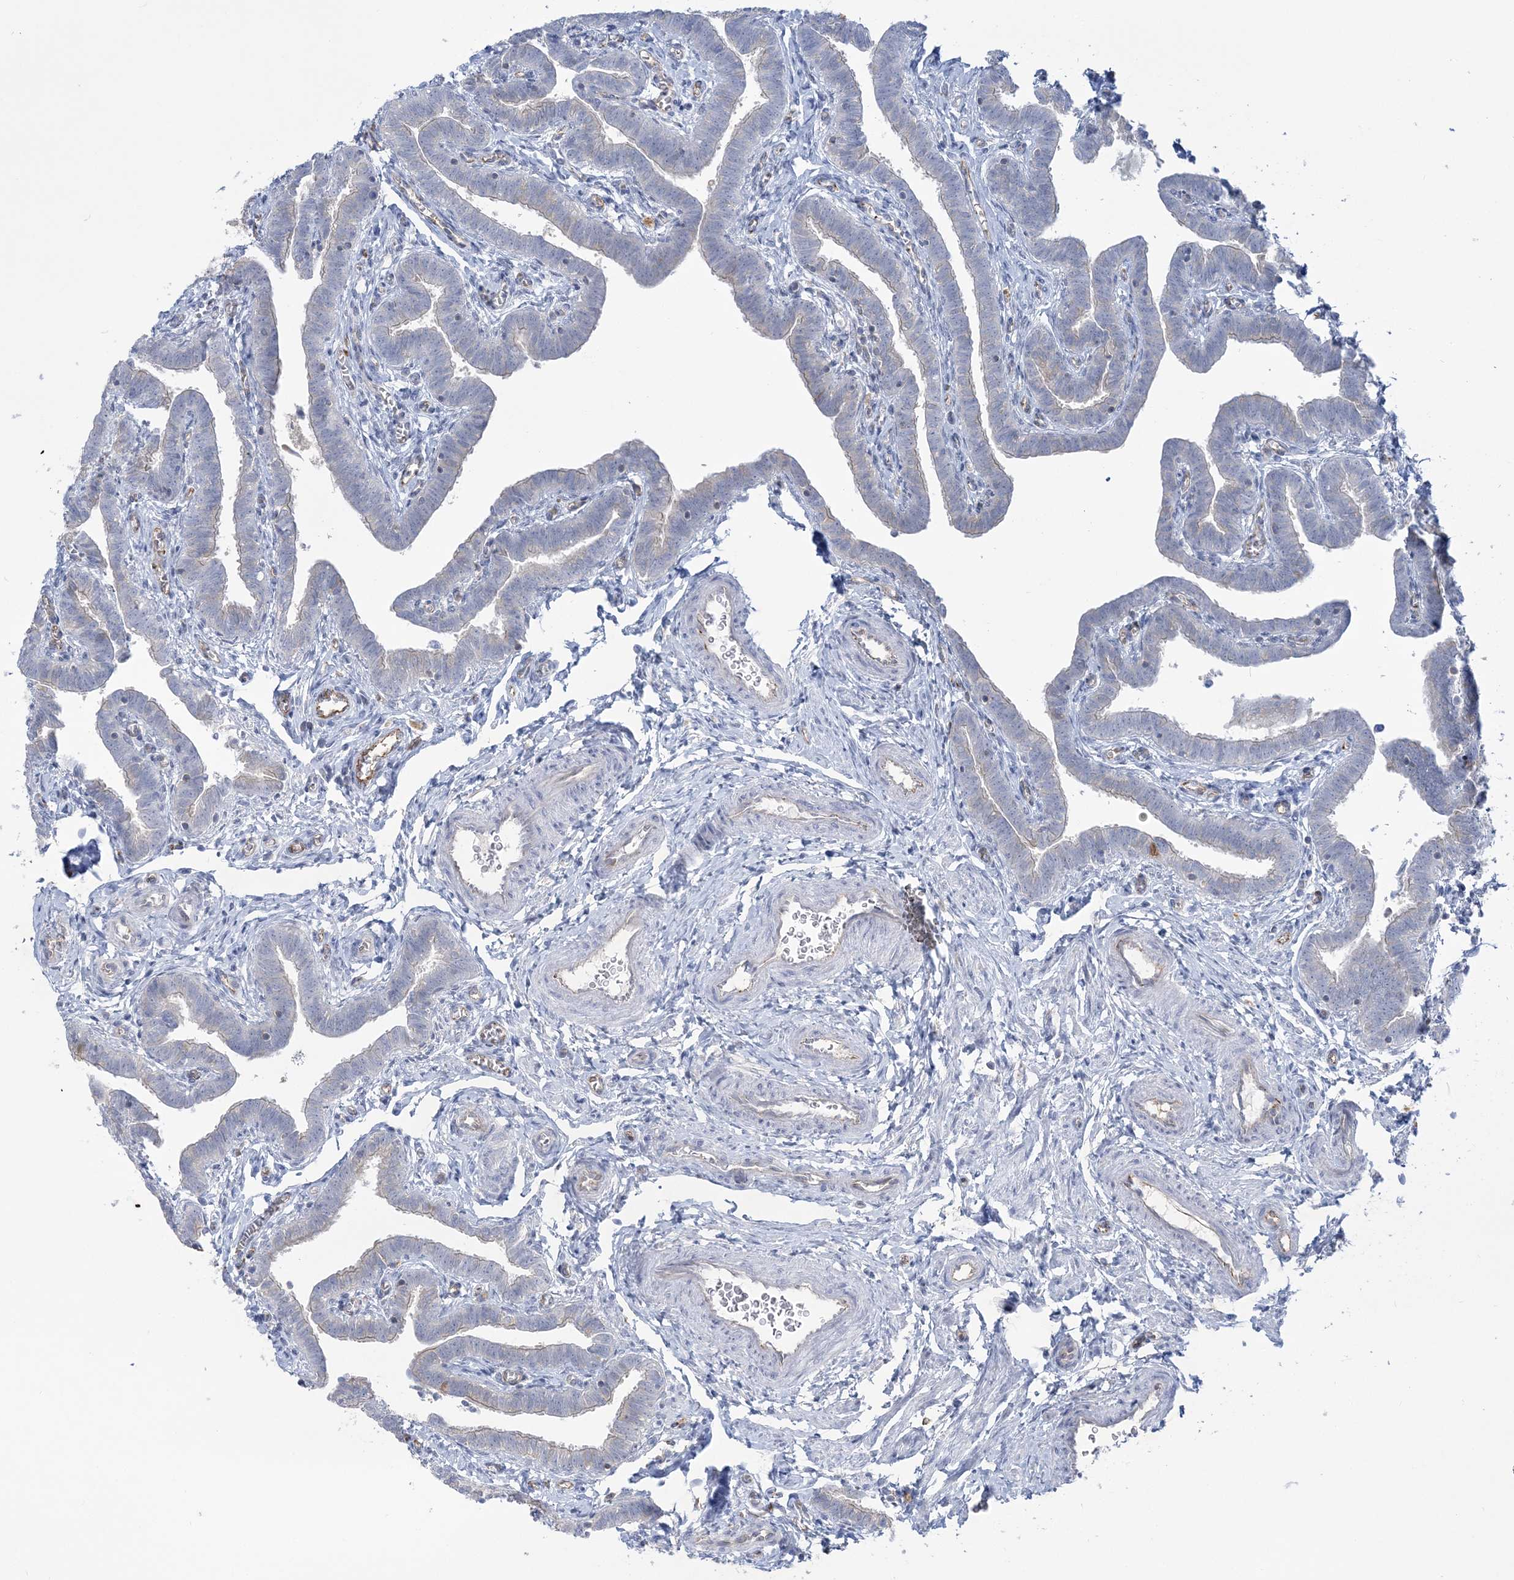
{"staining": {"intensity": "negative", "quantity": "none", "location": "none"}, "tissue": "fallopian tube", "cell_type": "Glandular cells", "image_type": "normal", "snomed": [{"axis": "morphology", "description": "Normal tissue, NOS"}, {"axis": "topography", "description": "Fallopian tube"}], "caption": "A micrograph of human fallopian tube is negative for staining in glandular cells. Brightfield microscopy of IHC stained with DAB (3,3'-diaminobenzidine) (brown) and hematoxylin (blue), captured at high magnification.", "gene": "INPP1", "patient": {"sex": "female", "age": 36}}